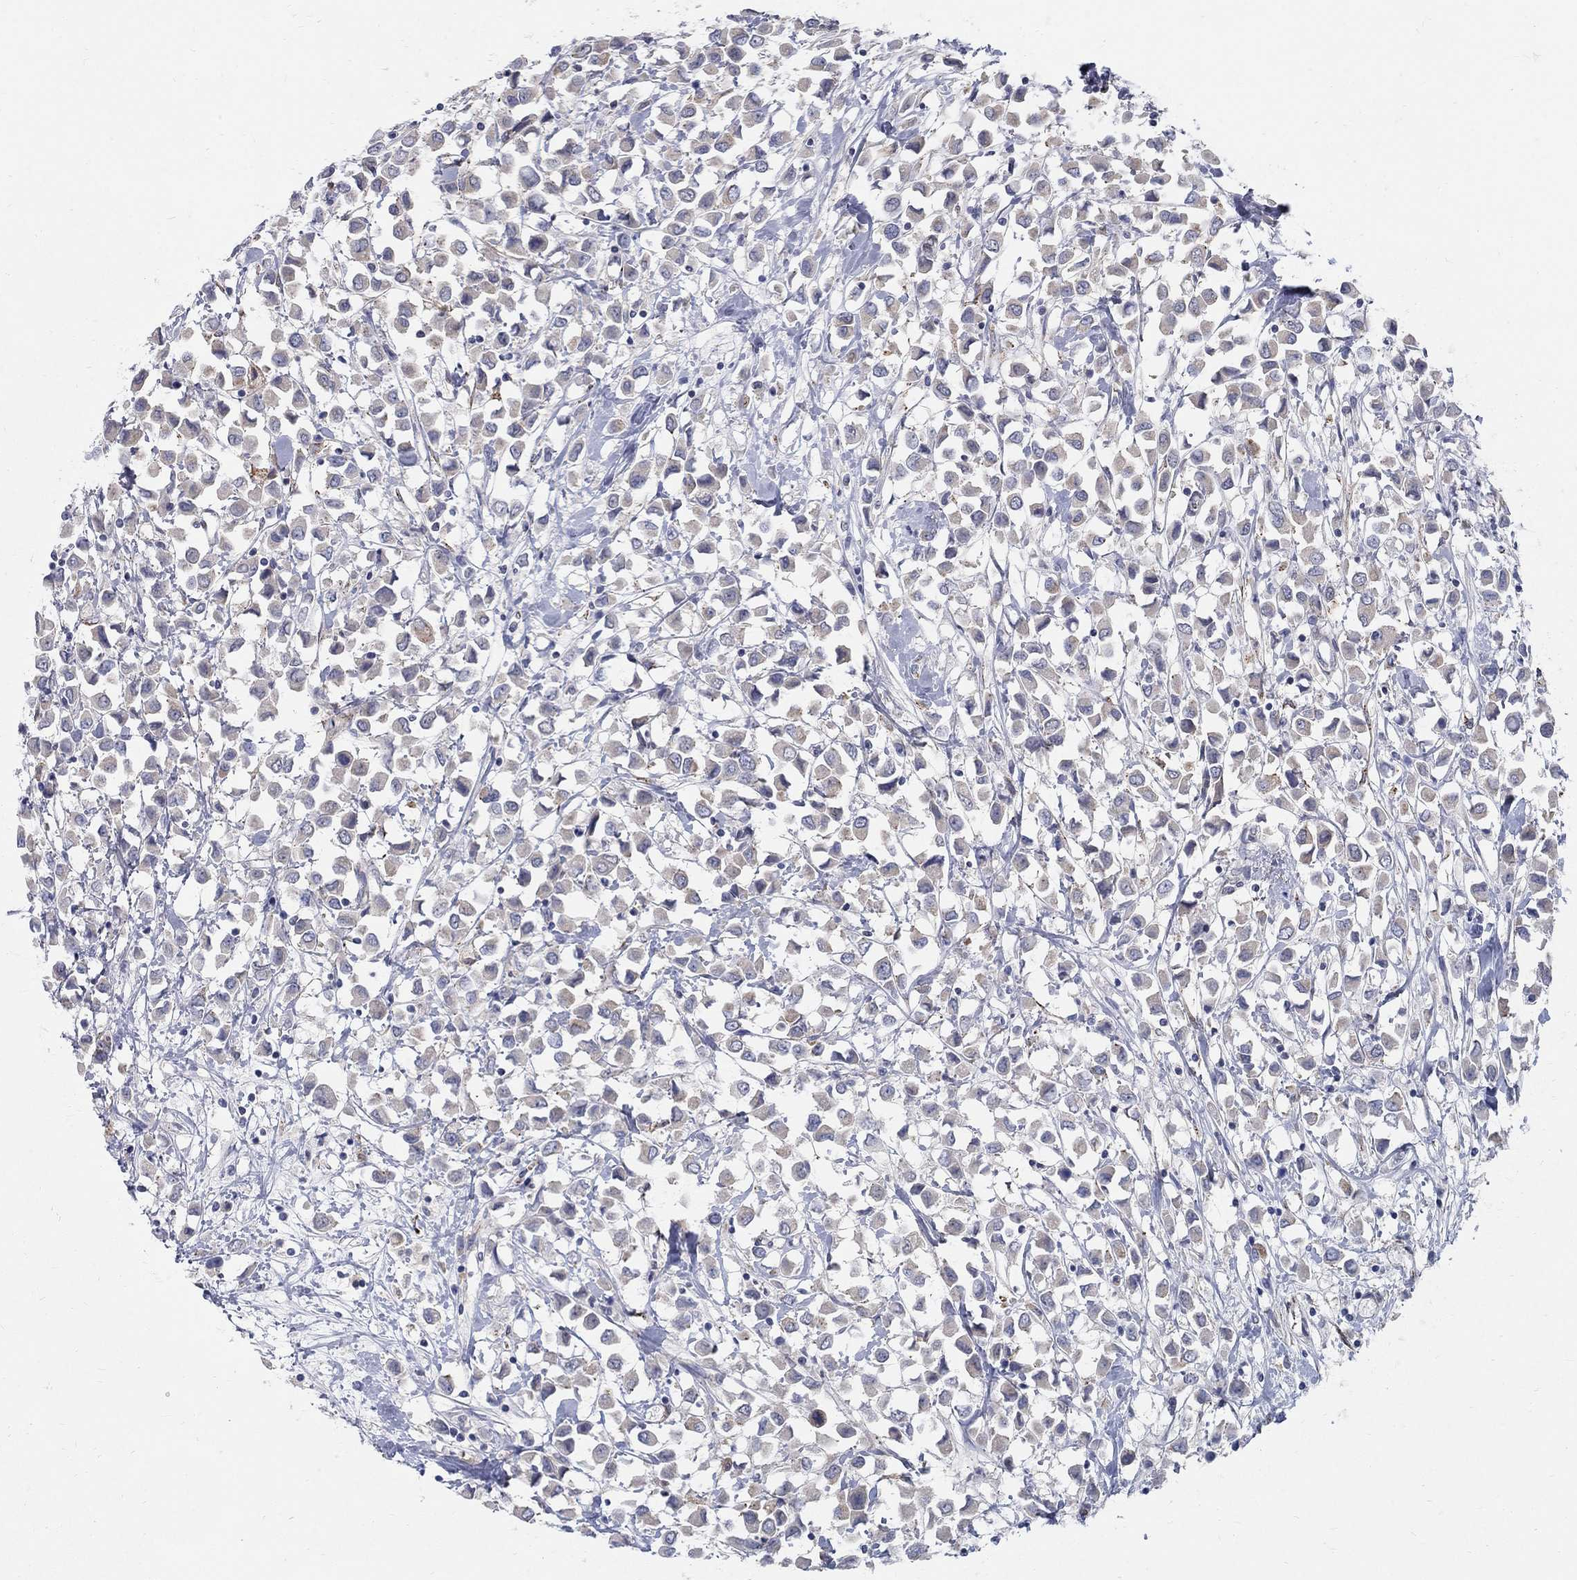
{"staining": {"intensity": "weak", "quantity": ">75%", "location": "cytoplasmic/membranous"}, "tissue": "breast cancer", "cell_type": "Tumor cells", "image_type": "cancer", "snomed": [{"axis": "morphology", "description": "Duct carcinoma"}, {"axis": "topography", "description": "Breast"}], "caption": "There is low levels of weak cytoplasmic/membranous staining in tumor cells of breast cancer, as demonstrated by immunohistochemical staining (brown color).", "gene": "PANK3", "patient": {"sex": "female", "age": 61}}